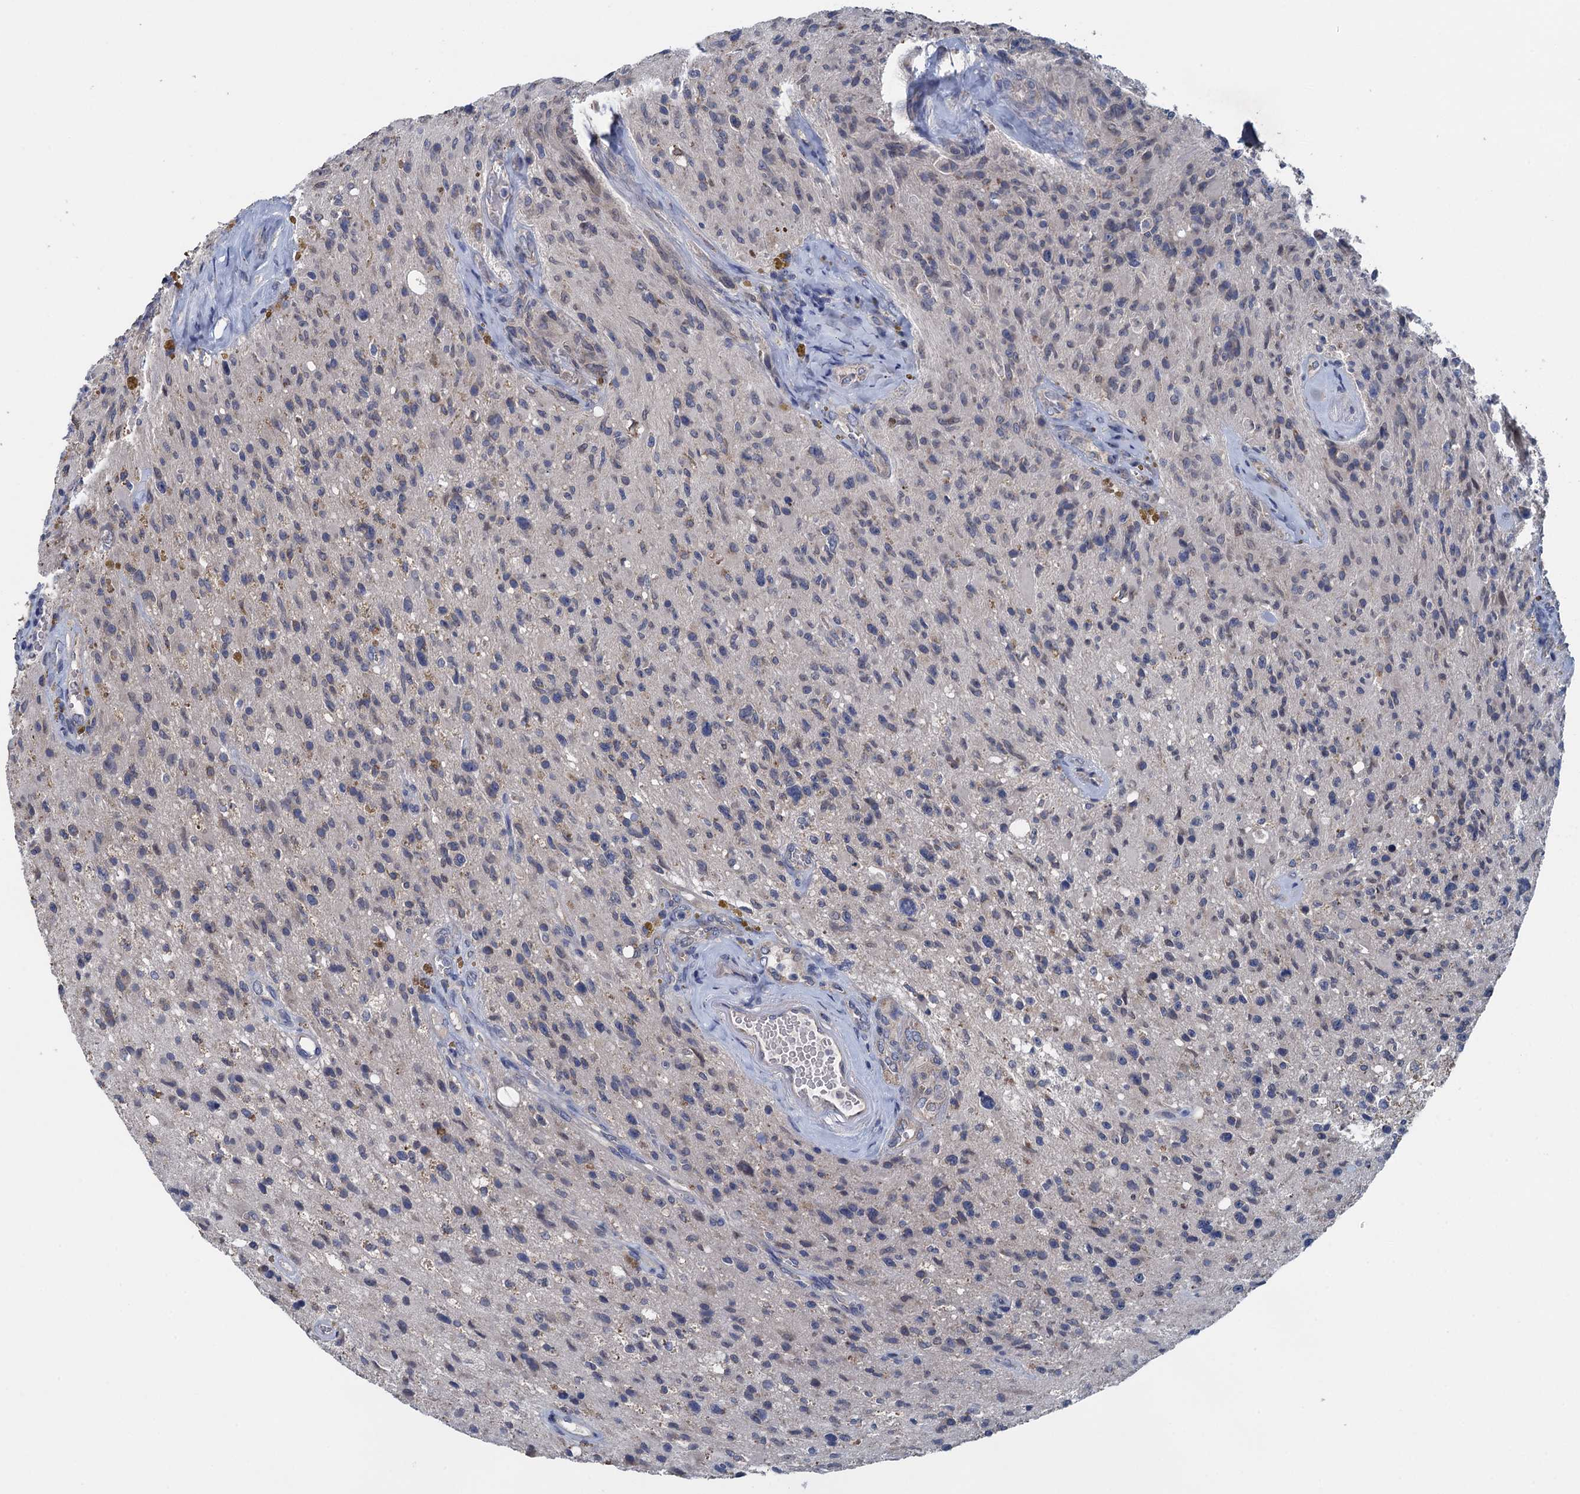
{"staining": {"intensity": "negative", "quantity": "none", "location": "none"}, "tissue": "glioma", "cell_type": "Tumor cells", "image_type": "cancer", "snomed": [{"axis": "morphology", "description": "Glioma, malignant, High grade"}, {"axis": "topography", "description": "Brain"}], "caption": "Glioma stained for a protein using immunohistochemistry shows no staining tumor cells.", "gene": "CTU2", "patient": {"sex": "male", "age": 69}}